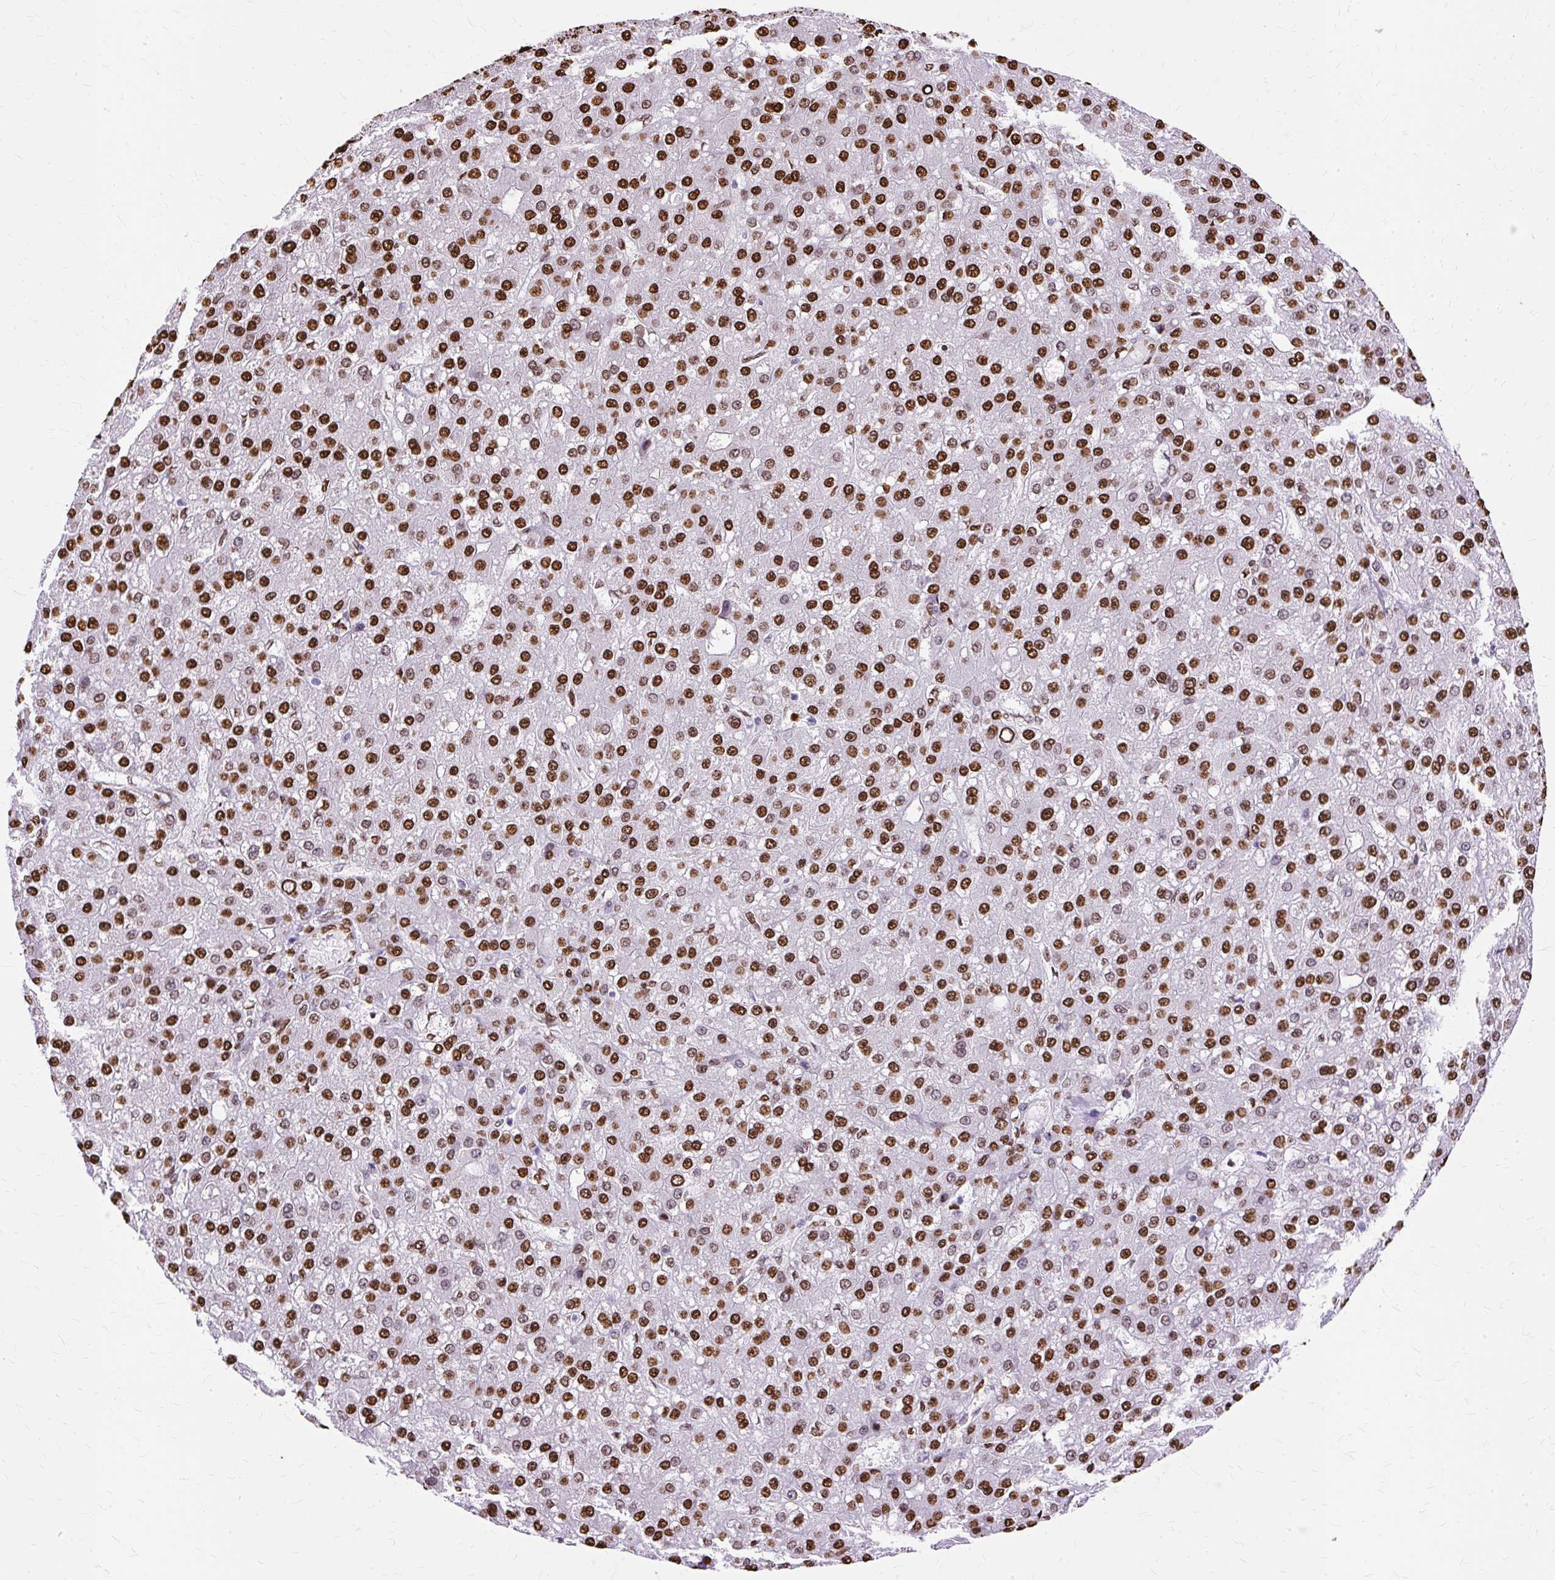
{"staining": {"intensity": "strong", "quantity": ">75%", "location": "nuclear"}, "tissue": "liver cancer", "cell_type": "Tumor cells", "image_type": "cancer", "snomed": [{"axis": "morphology", "description": "Carcinoma, Hepatocellular, NOS"}, {"axis": "topography", "description": "Liver"}], "caption": "Immunohistochemistry photomicrograph of human liver cancer stained for a protein (brown), which reveals high levels of strong nuclear positivity in about >75% of tumor cells.", "gene": "TMEM184C", "patient": {"sex": "male", "age": 67}}